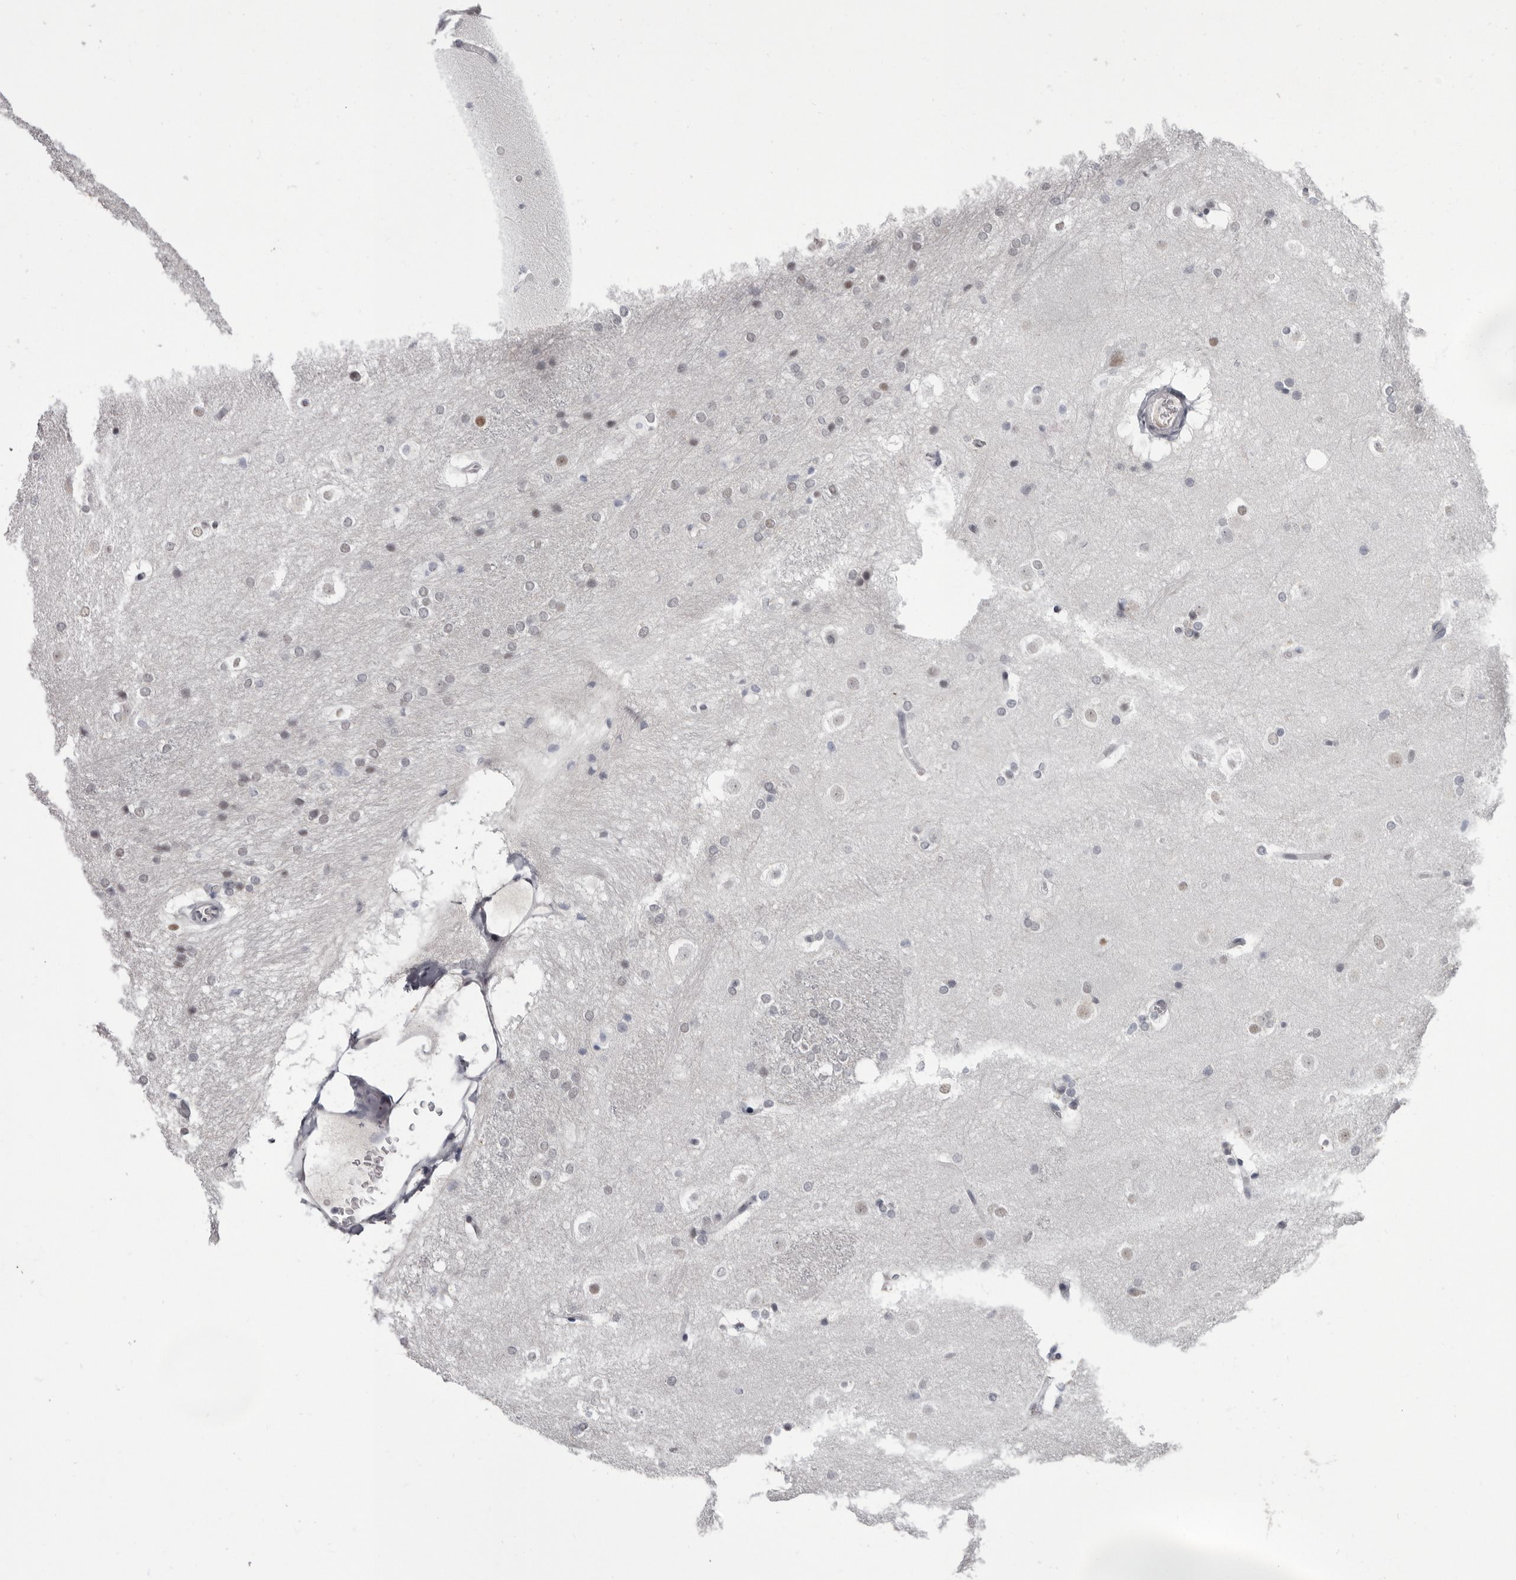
{"staining": {"intensity": "negative", "quantity": "none", "location": "none"}, "tissue": "caudate", "cell_type": "Glial cells", "image_type": "normal", "snomed": [{"axis": "morphology", "description": "Normal tissue, NOS"}, {"axis": "topography", "description": "Lateral ventricle wall"}], "caption": "High magnification brightfield microscopy of unremarkable caudate stained with DAB (brown) and counterstained with hematoxylin (blue): glial cells show no significant expression.", "gene": "ZNF326", "patient": {"sex": "female", "age": 19}}